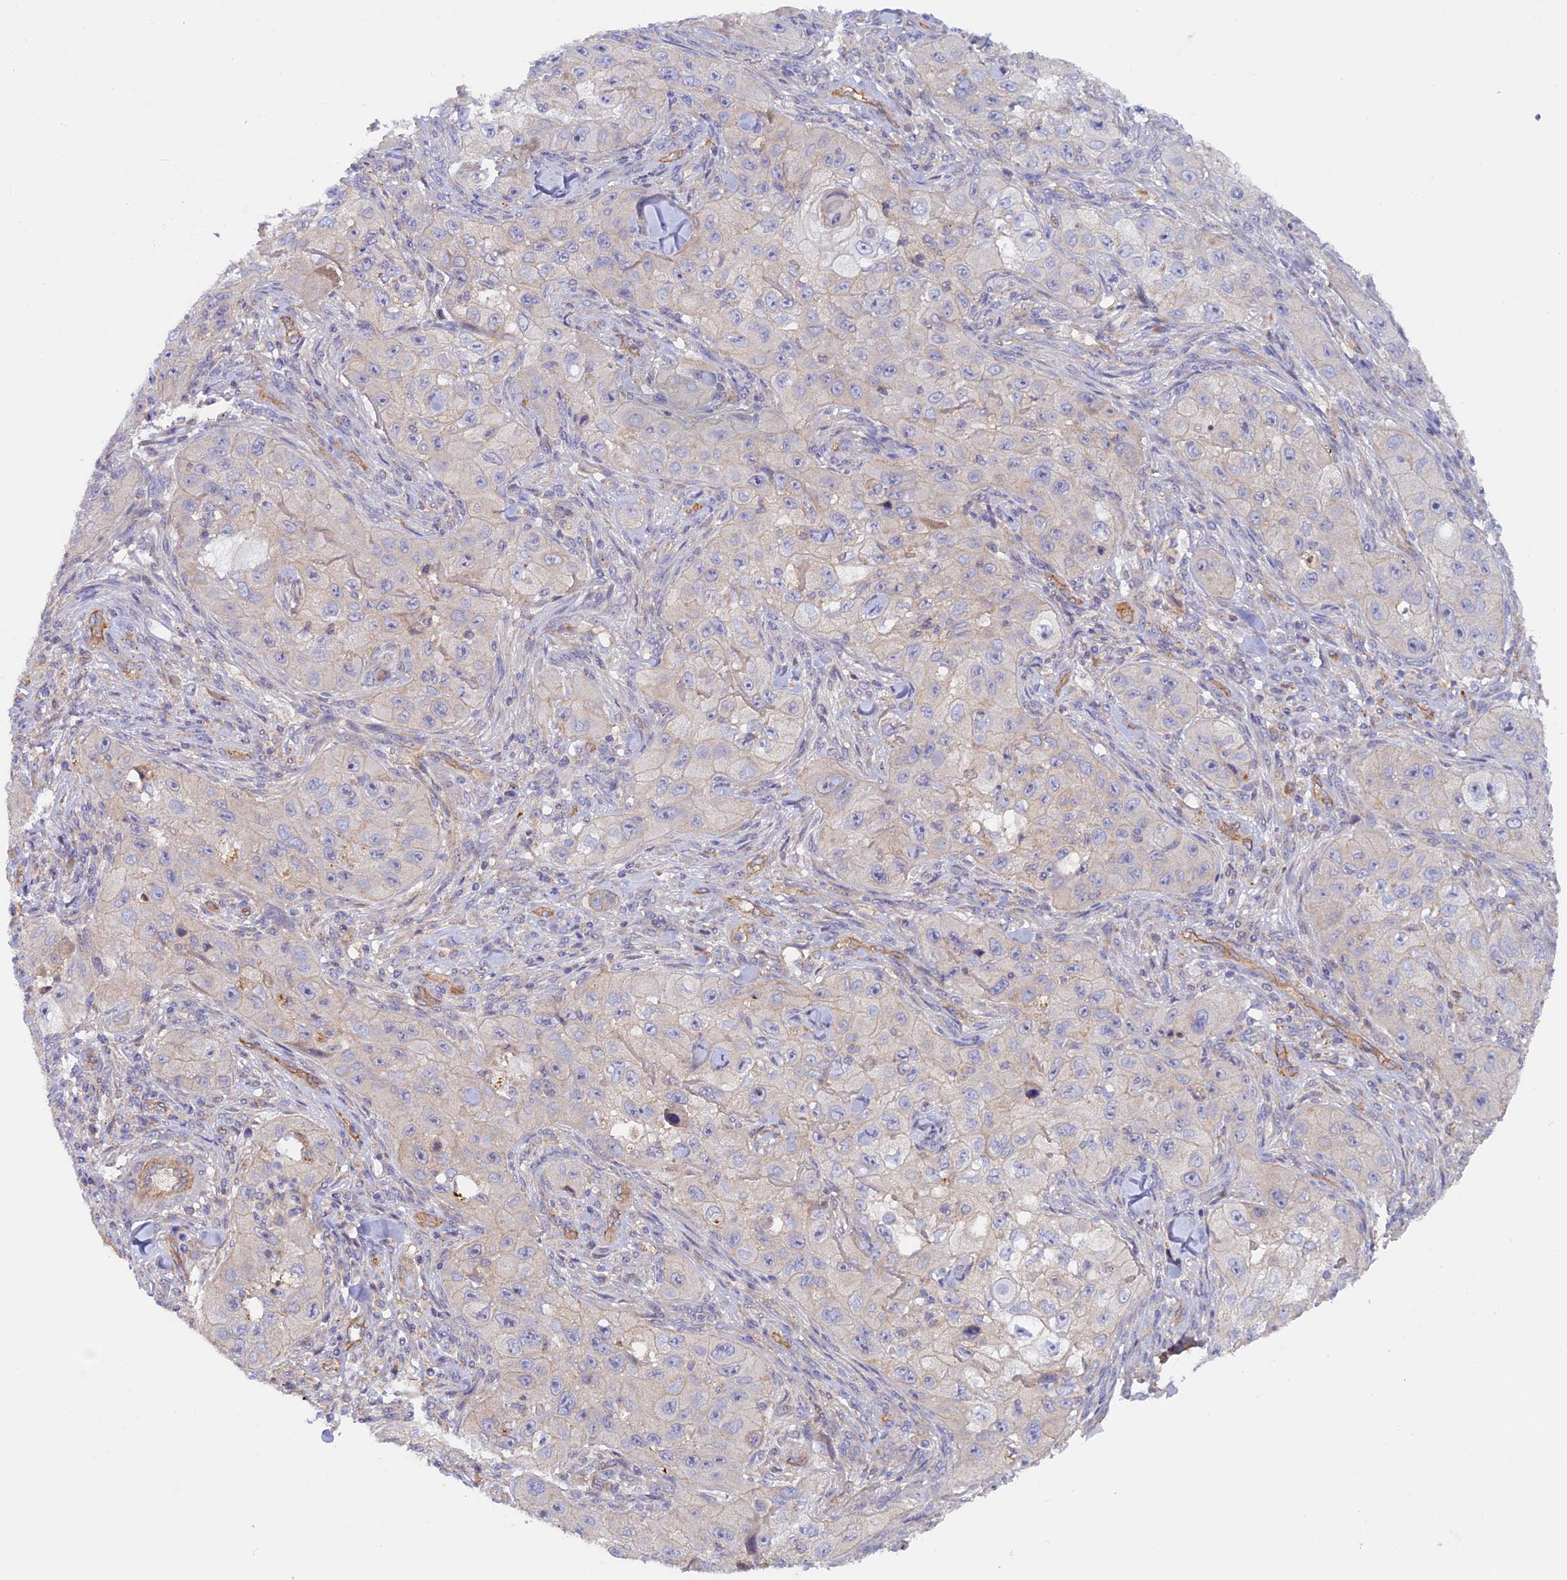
{"staining": {"intensity": "negative", "quantity": "none", "location": "none"}, "tissue": "skin cancer", "cell_type": "Tumor cells", "image_type": "cancer", "snomed": [{"axis": "morphology", "description": "Squamous cell carcinoma, NOS"}, {"axis": "topography", "description": "Skin"}, {"axis": "topography", "description": "Subcutis"}], "caption": "Photomicrograph shows no significant protein positivity in tumor cells of skin cancer.", "gene": "DUS3L", "patient": {"sex": "male", "age": 73}}